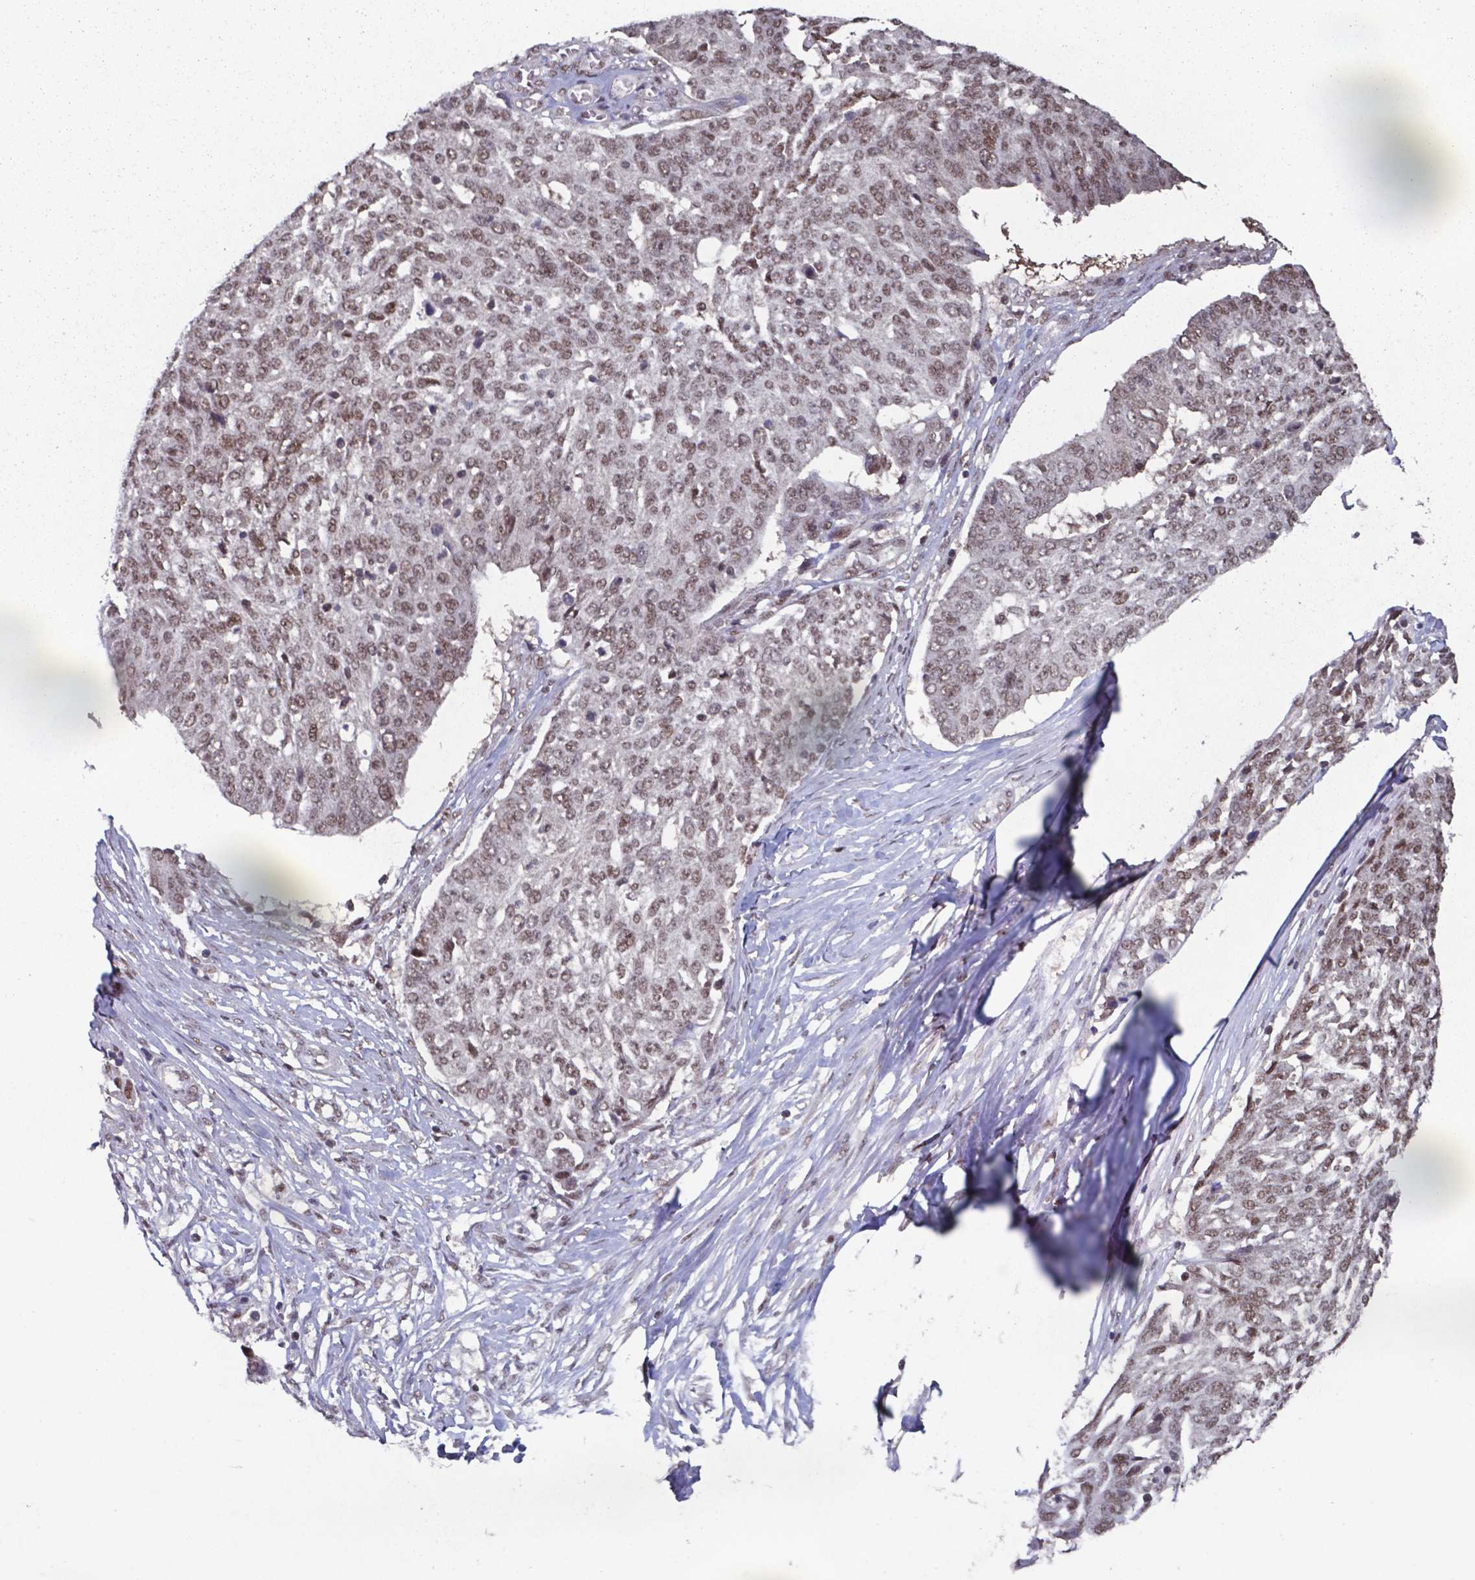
{"staining": {"intensity": "moderate", "quantity": ">75%", "location": "nuclear"}, "tissue": "ovarian cancer", "cell_type": "Tumor cells", "image_type": "cancer", "snomed": [{"axis": "morphology", "description": "Cystadenocarcinoma, serous, NOS"}, {"axis": "topography", "description": "Ovary"}], "caption": "Ovarian cancer stained with IHC shows moderate nuclear expression in about >75% of tumor cells.", "gene": "UBA1", "patient": {"sex": "female", "age": 67}}